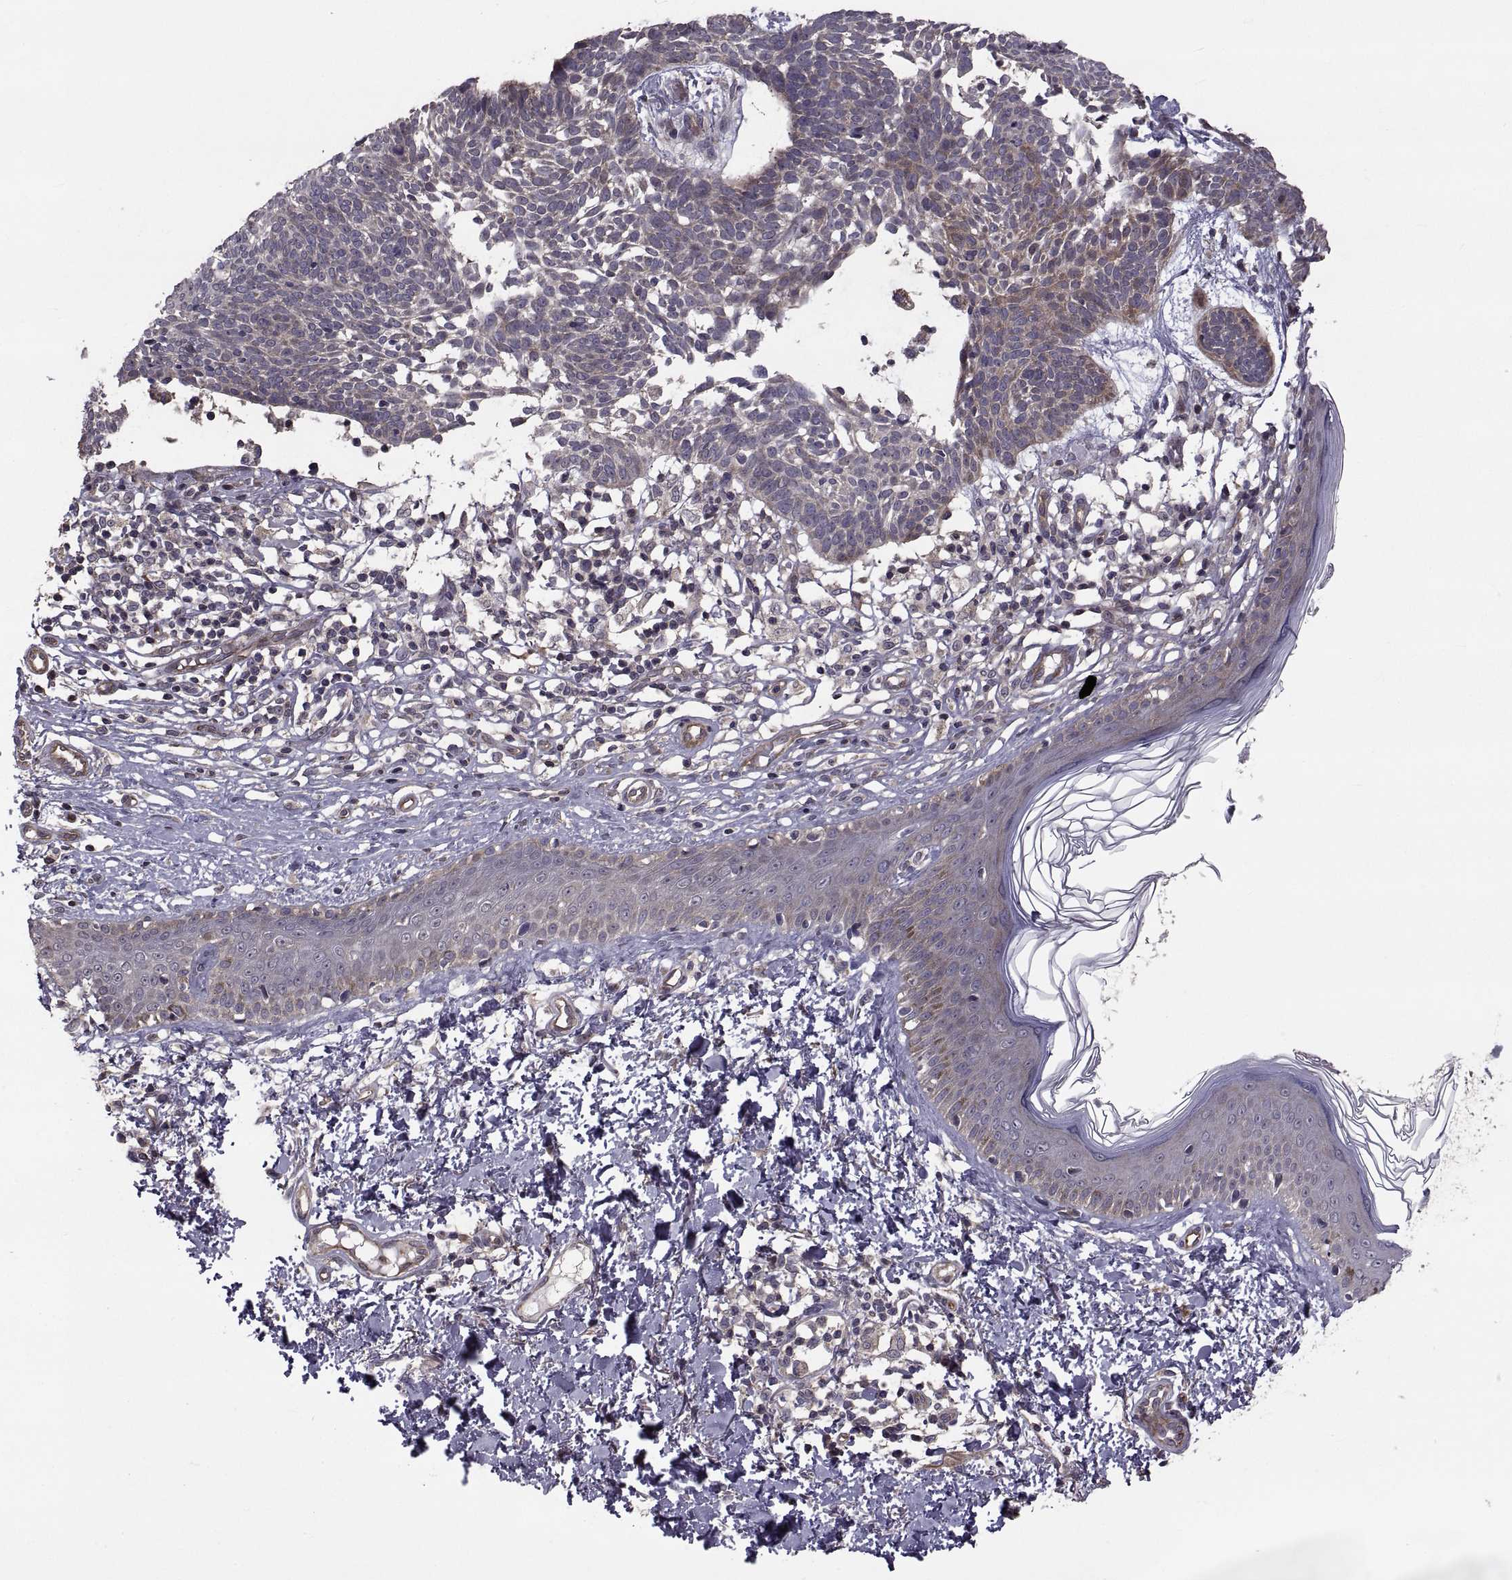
{"staining": {"intensity": "moderate", "quantity": "<25%", "location": "cytoplasmic/membranous"}, "tissue": "skin cancer", "cell_type": "Tumor cells", "image_type": "cancer", "snomed": [{"axis": "morphology", "description": "Basal cell carcinoma"}, {"axis": "topography", "description": "Skin"}], "caption": "IHC staining of basal cell carcinoma (skin), which reveals low levels of moderate cytoplasmic/membranous staining in about <25% of tumor cells indicating moderate cytoplasmic/membranous protein expression. The staining was performed using DAB (3,3'-diaminobenzidine) (brown) for protein detection and nuclei were counterstained in hematoxylin (blue).", "gene": "PMM2", "patient": {"sex": "male", "age": 85}}